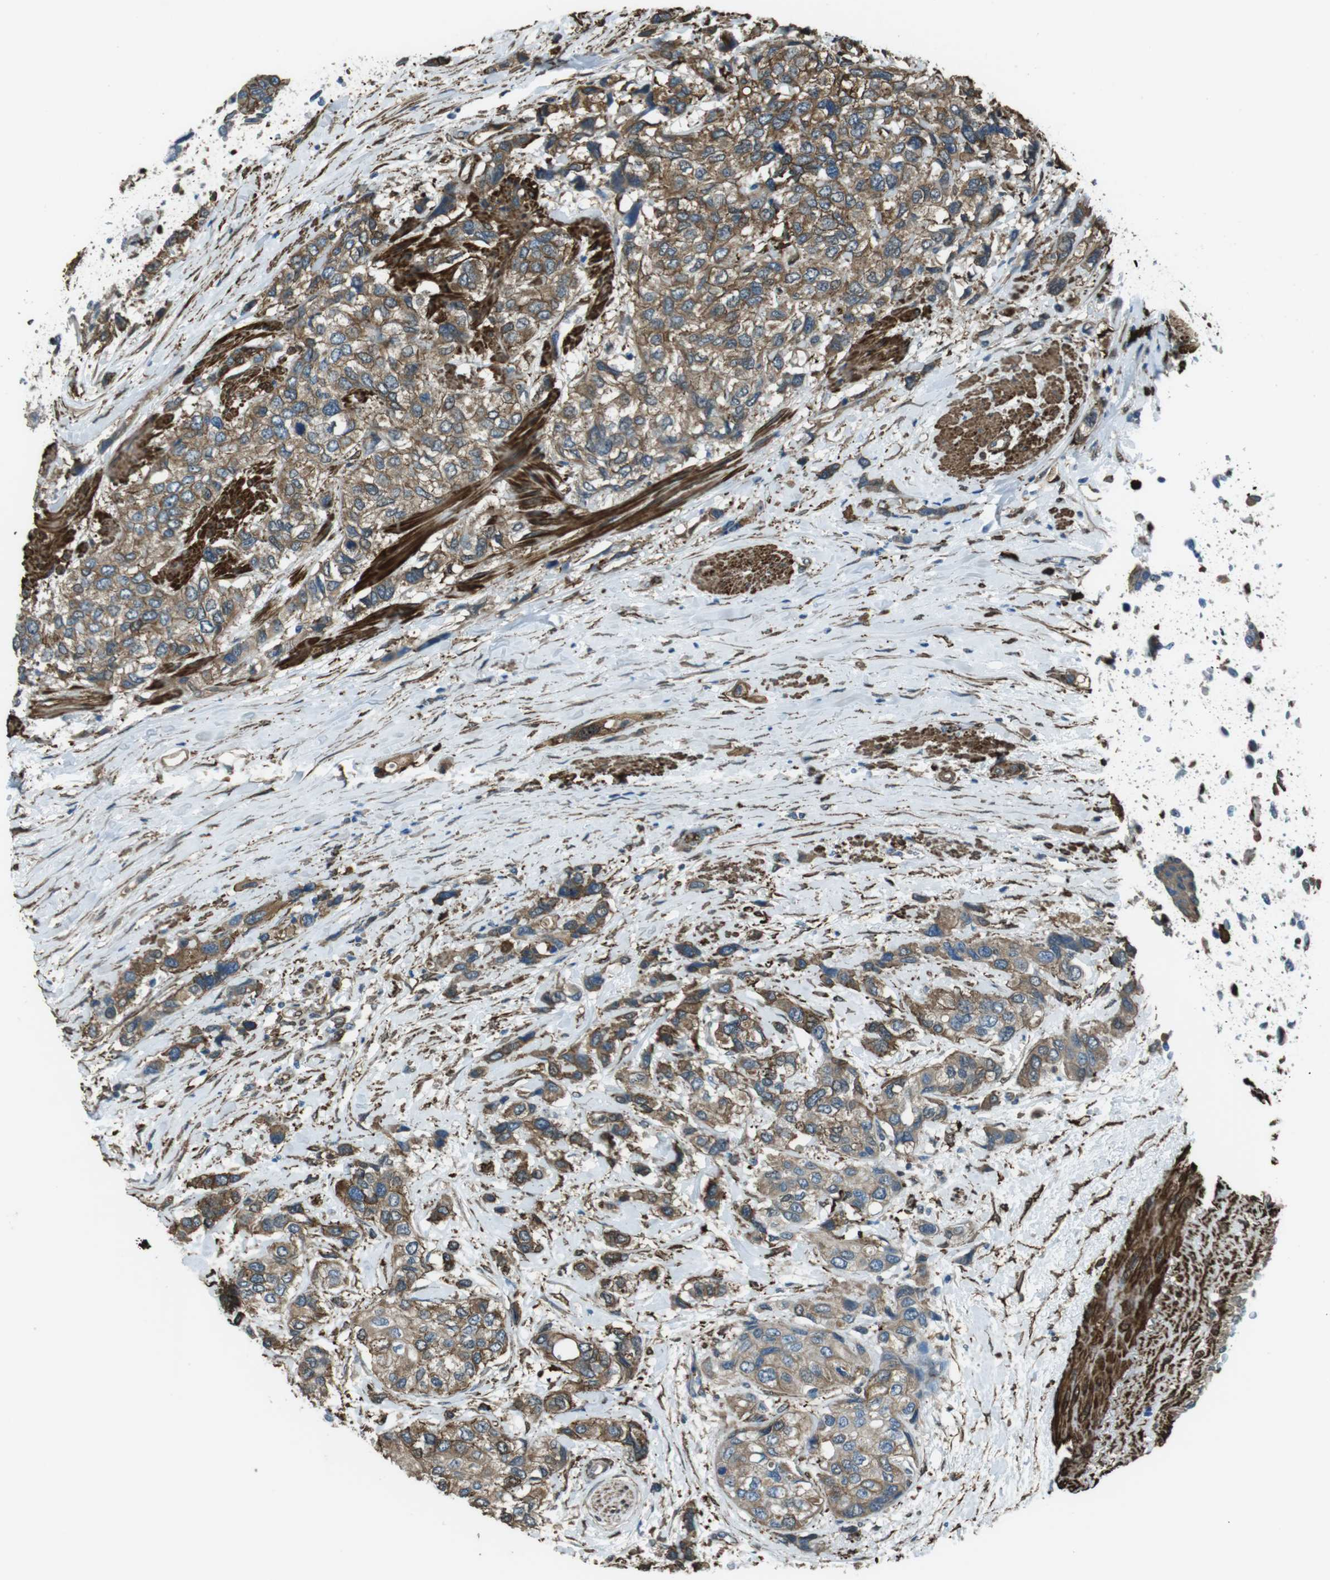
{"staining": {"intensity": "moderate", "quantity": ">75%", "location": "cytoplasmic/membranous"}, "tissue": "urothelial cancer", "cell_type": "Tumor cells", "image_type": "cancer", "snomed": [{"axis": "morphology", "description": "Urothelial carcinoma, High grade"}, {"axis": "topography", "description": "Urinary bladder"}], "caption": "Urothelial cancer stained for a protein (brown) reveals moderate cytoplasmic/membranous positive staining in about >75% of tumor cells.", "gene": "SFT2D1", "patient": {"sex": "female", "age": 56}}